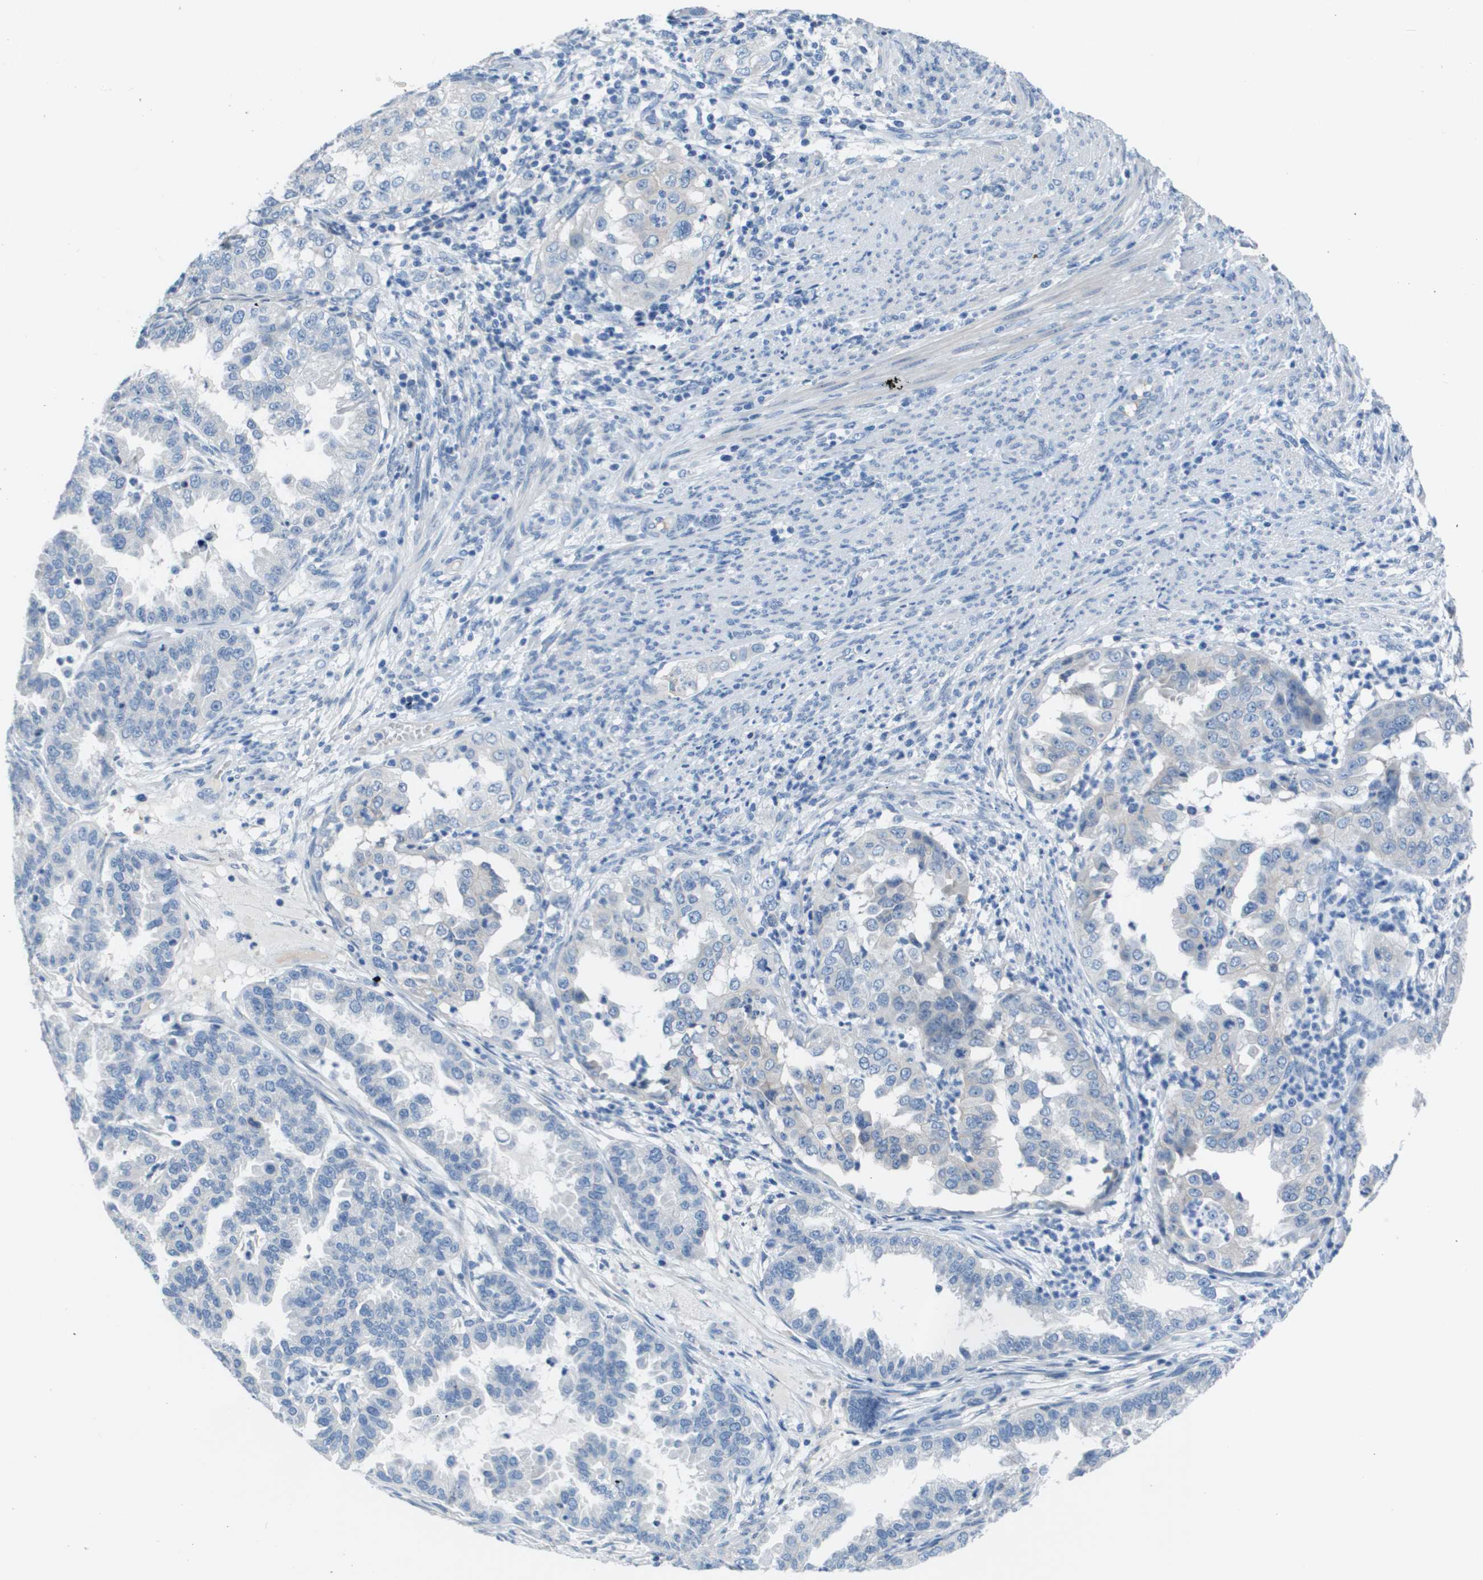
{"staining": {"intensity": "negative", "quantity": "none", "location": "none"}, "tissue": "endometrial cancer", "cell_type": "Tumor cells", "image_type": "cancer", "snomed": [{"axis": "morphology", "description": "Adenocarcinoma, NOS"}, {"axis": "topography", "description": "Endometrium"}], "caption": "This is an immunohistochemistry (IHC) image of endometrial cancer (adenocarcinoma). There is no expression in tumor cells.", "gene": "NCS1", "patient": {"sex": "female", "age": 85}}